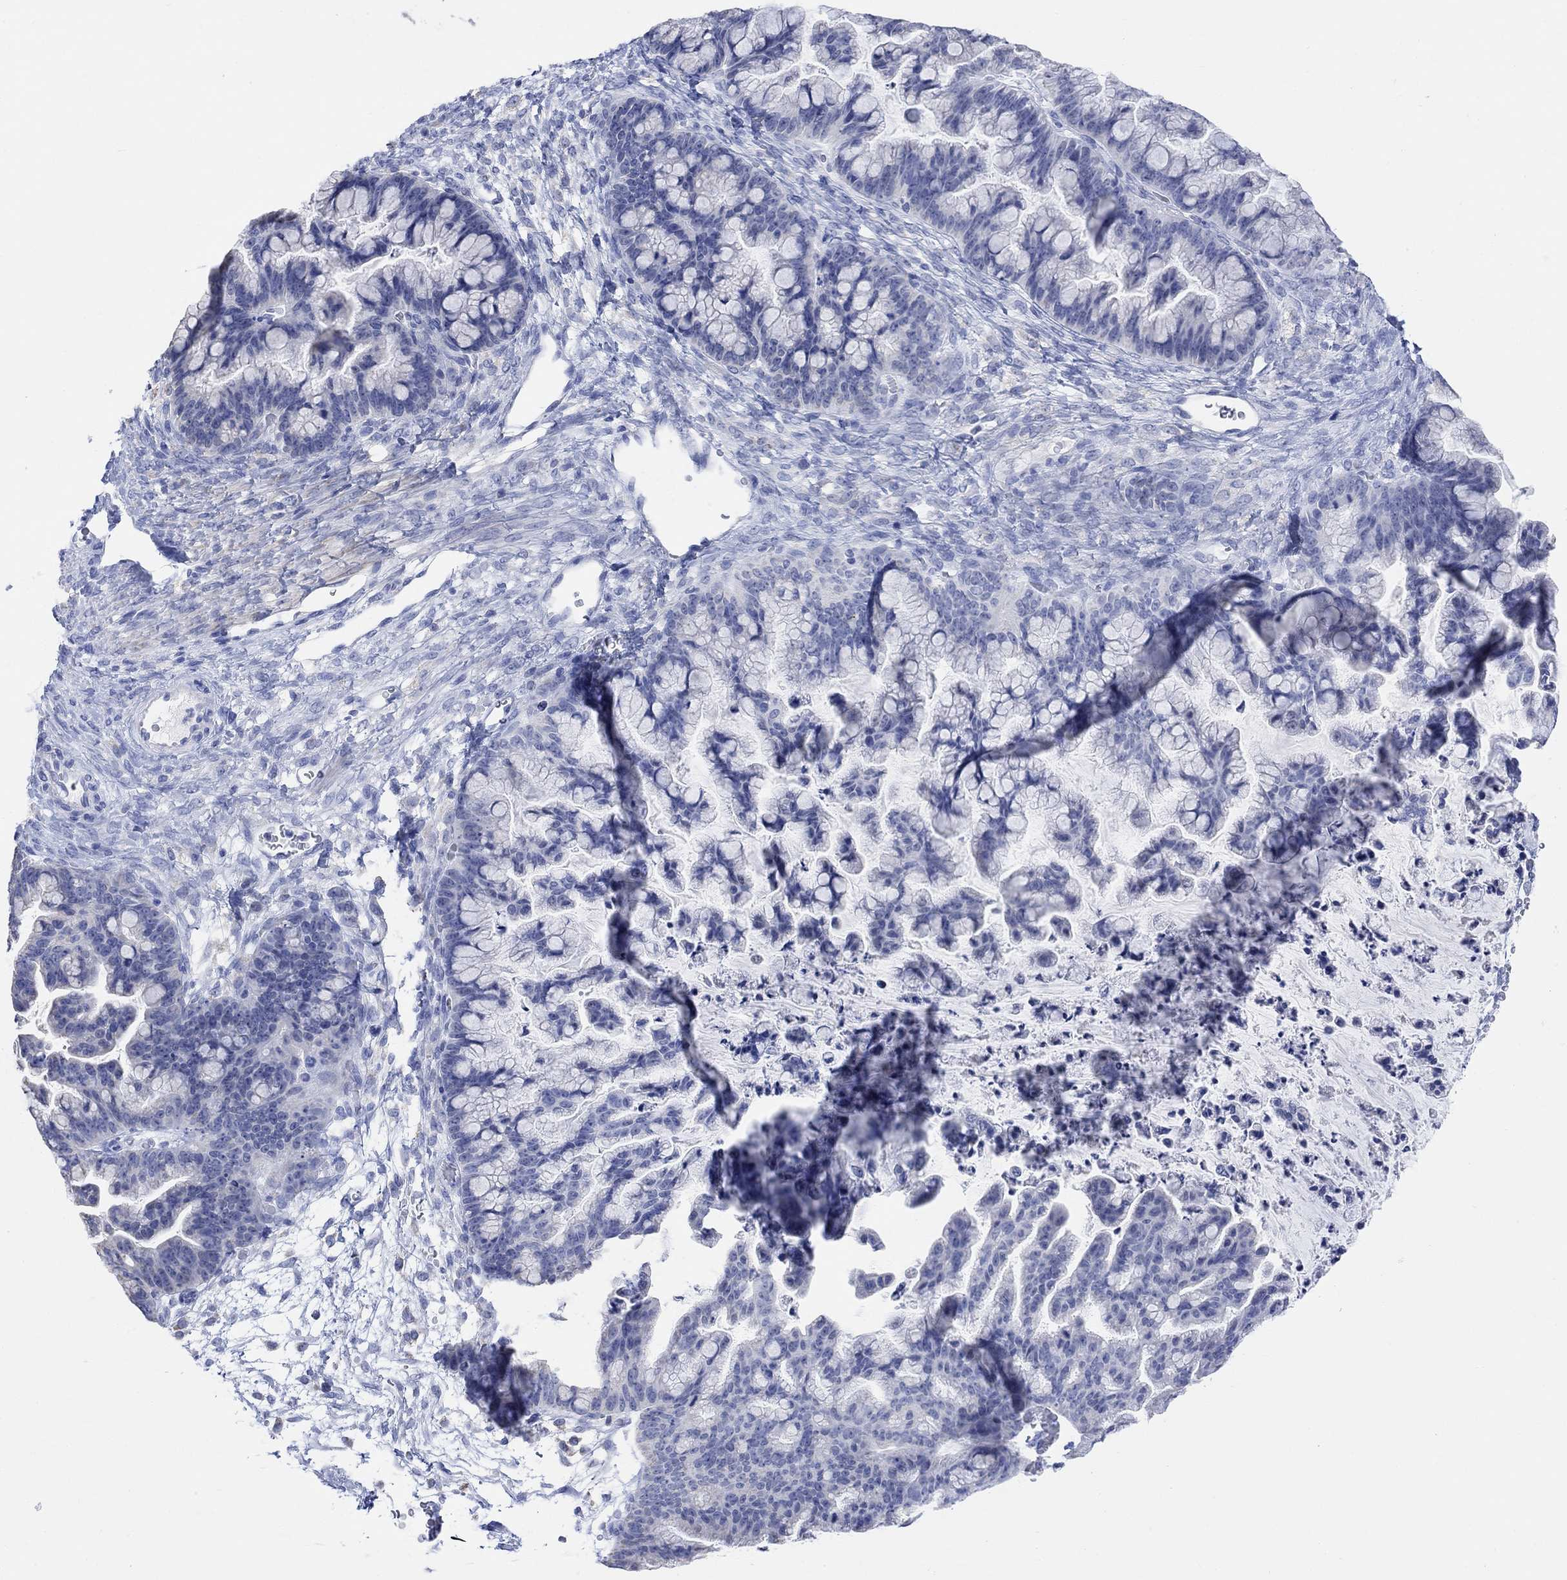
{"staining": {"intensity": "negative", "quantity": "none", "location": "none"}, "tissue": "ovarian cancer", "cell_type": "Tumor cells", "image_type": "cancer", "snomed": [{"axis": "morphology", "description": "Cystadenocarcinoma, mucinous, NOS"}, {"axis": "topography", "description": "Ovary"}], "caption": "Human ovarian cancer (mucinous cystadenocarcinoma) stained for a protein using IHC displays no expression in tumor cells.", "gene": "SYT12", "patient": {"sex": "female", "age": 67}}